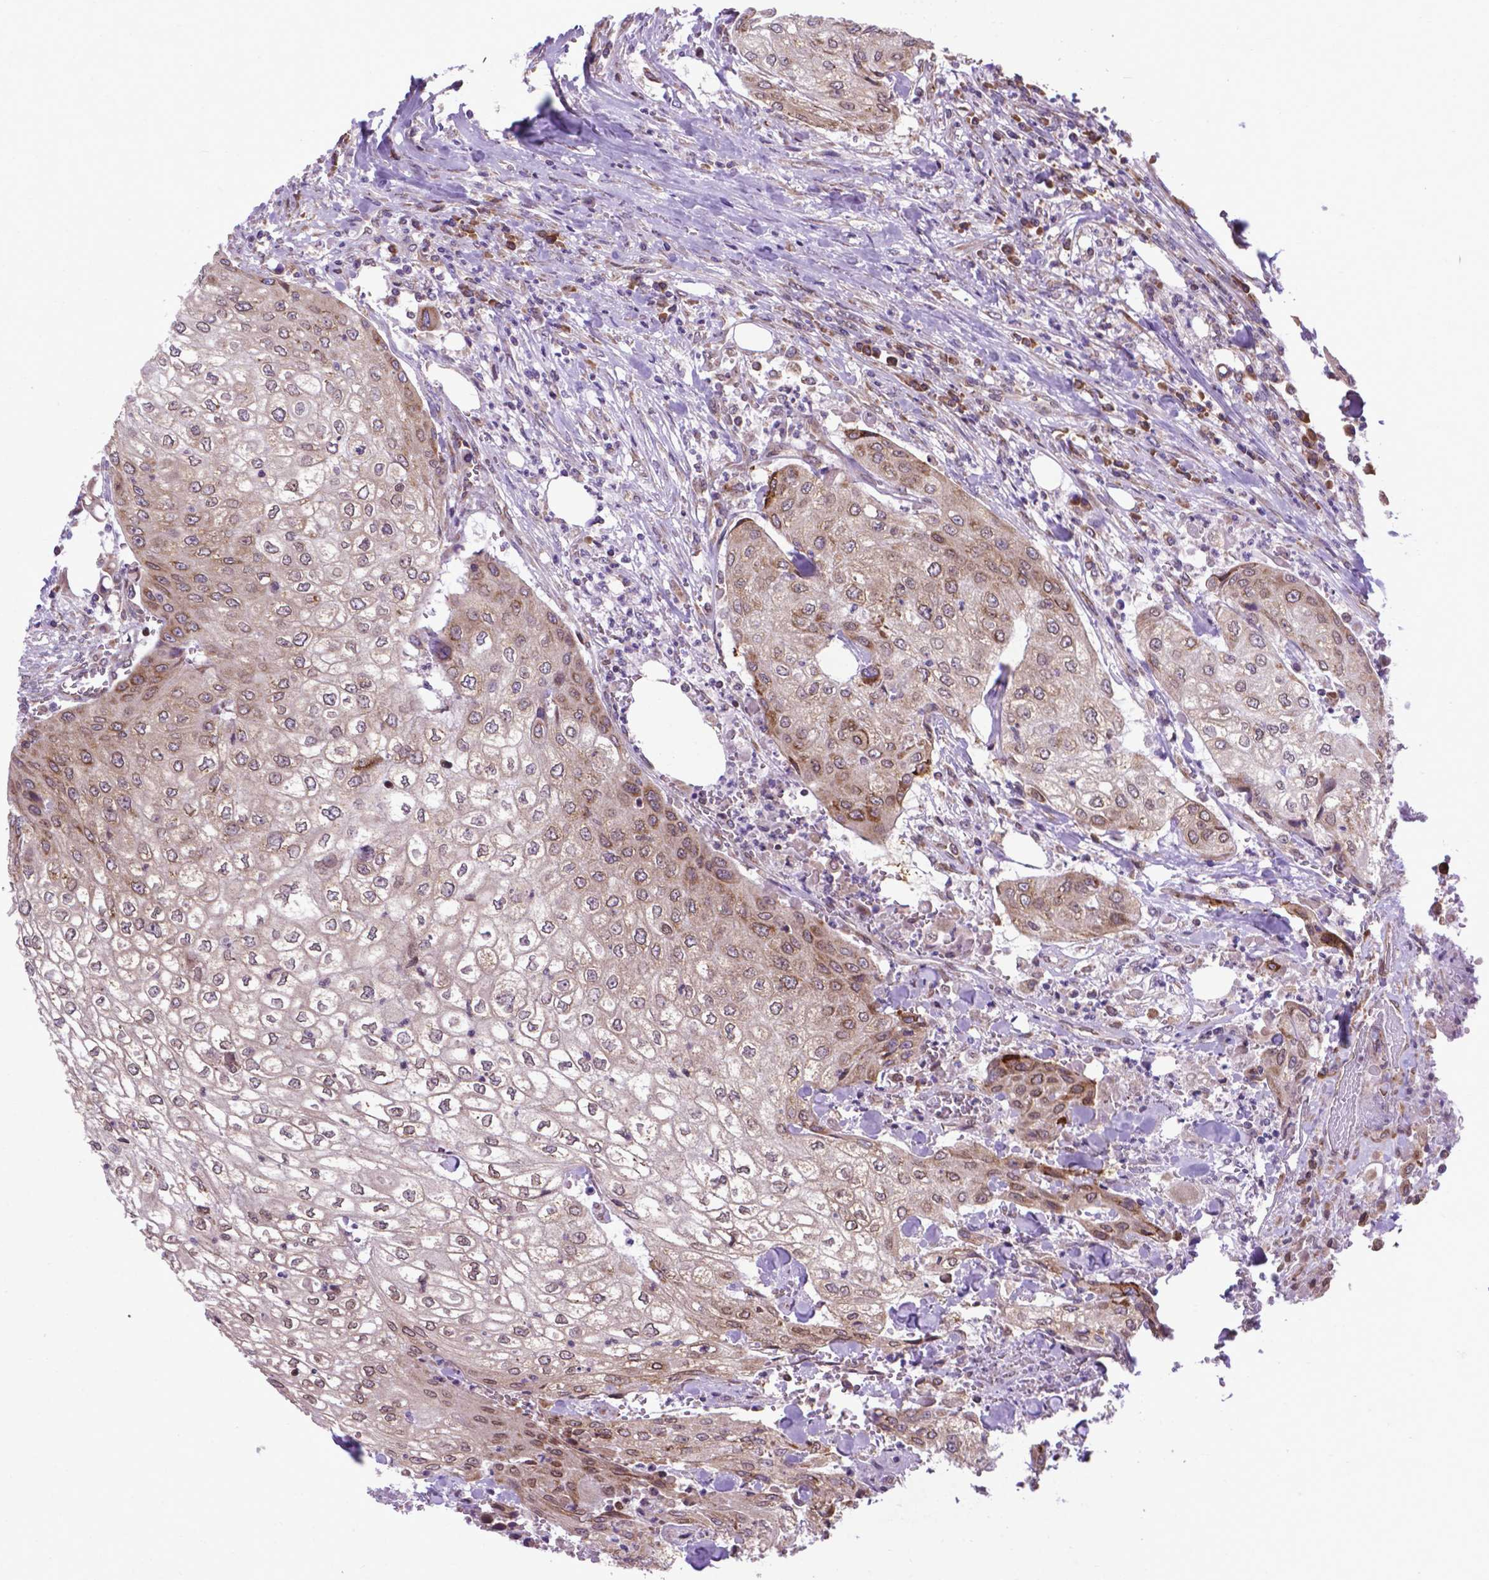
{"staining": {"intensity": "moderate", "quantity": "<25%", "location": "cytoplasmic/membranous"}, "tissue": "urothelial cancer", "cell_type": "Tumor cells", "image_type": "cancer", "snomed": [{"axis": "morphology", "description": "Urothelial carcinoma, High grade"}, {"axis": "topography", "description": "Urinary bladder"}], "caption": "Immunohistochemical staining of urothelial carcinoma (high-grade) demonstrates low levels of moderate cytoplasmic/membranous protein expression in about <25% of tumor cells.", "gene": "WDR83OS", "patient": {"sex": "male", "age": 62}}